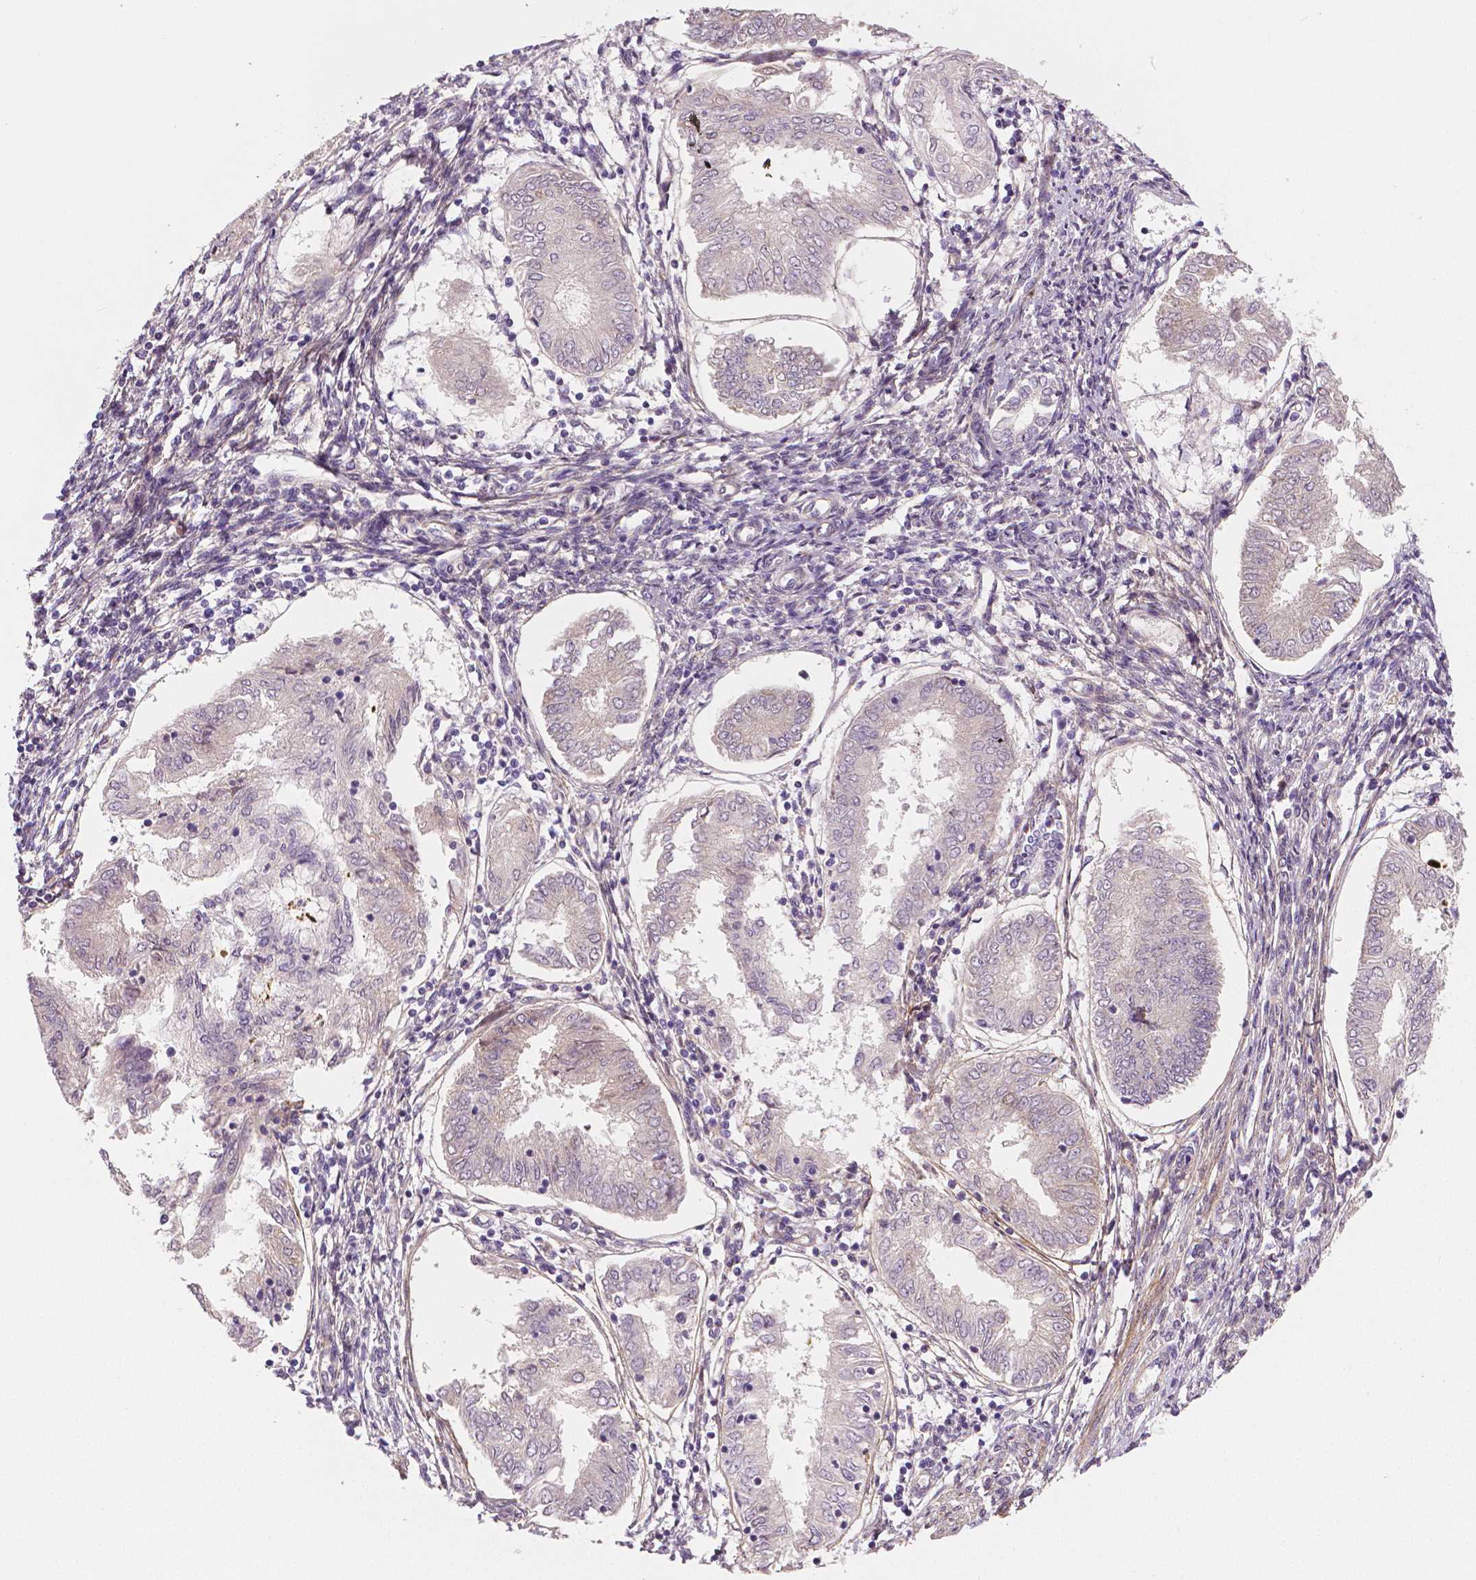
{"staining": {"intensity": "negative", "quantity": "none", "location": "none"}, "tissue": "endometrial cancer", "cell_type": "Tumor cells", "image_type": "cancer", "snomed": [{"axis": "morphology", "description": "Adenocarcinoma, NOS"}, {"axis": "topography", "description": "Endometrium"}], "caption": "Endometrial cancer was stained to show a protein in brown. There is no significant positivity in tumor cells.", "gene": "FLT1", "patient": {"sex": "female", "age": 68}}